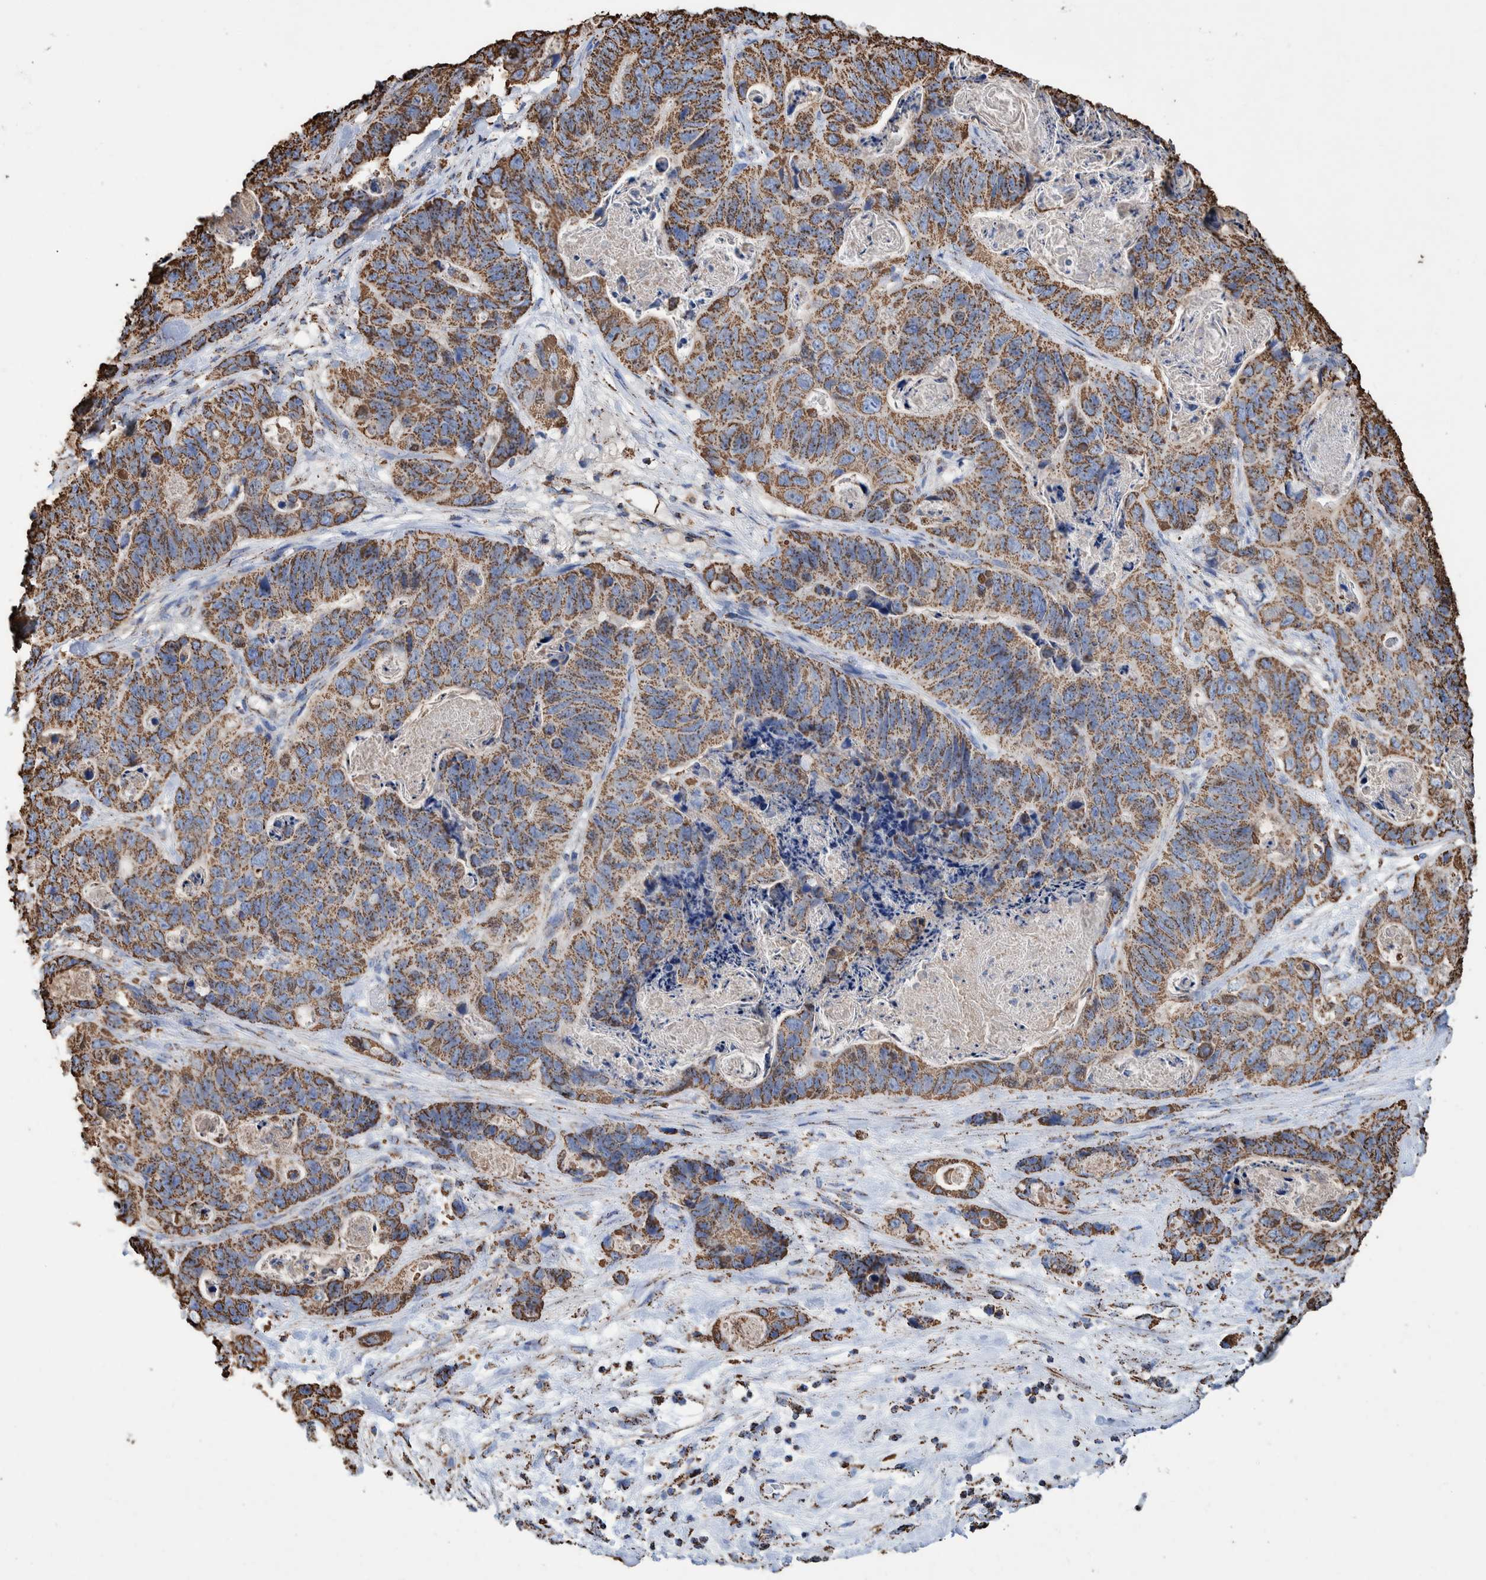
{"staining": {"intensity": "strong", "quantity": ">75%", "location": "cytoplasmic/membranous"}, "tissue": "stomach cancer", "cell_type": "Tumor cells", "image_type": "cancer", "snomed": [{"axis": "morphology", "description": "Normal tissue, NOS"}, {"axis": "morphology", "description": "Adenocarcinoma, NOS"}, {"axis": "topography", "description": "Stomach"}], "caption": "An IHC photomicrograph of neoplastic tissue is shown. Protein staining in brown labels strong cytoplasmic/membranous positivity in stomach cancer (adenocarcinoma) within tumor cells.", "gene": "VPS26C", "patient": {"sex": "female", "age": 89}}